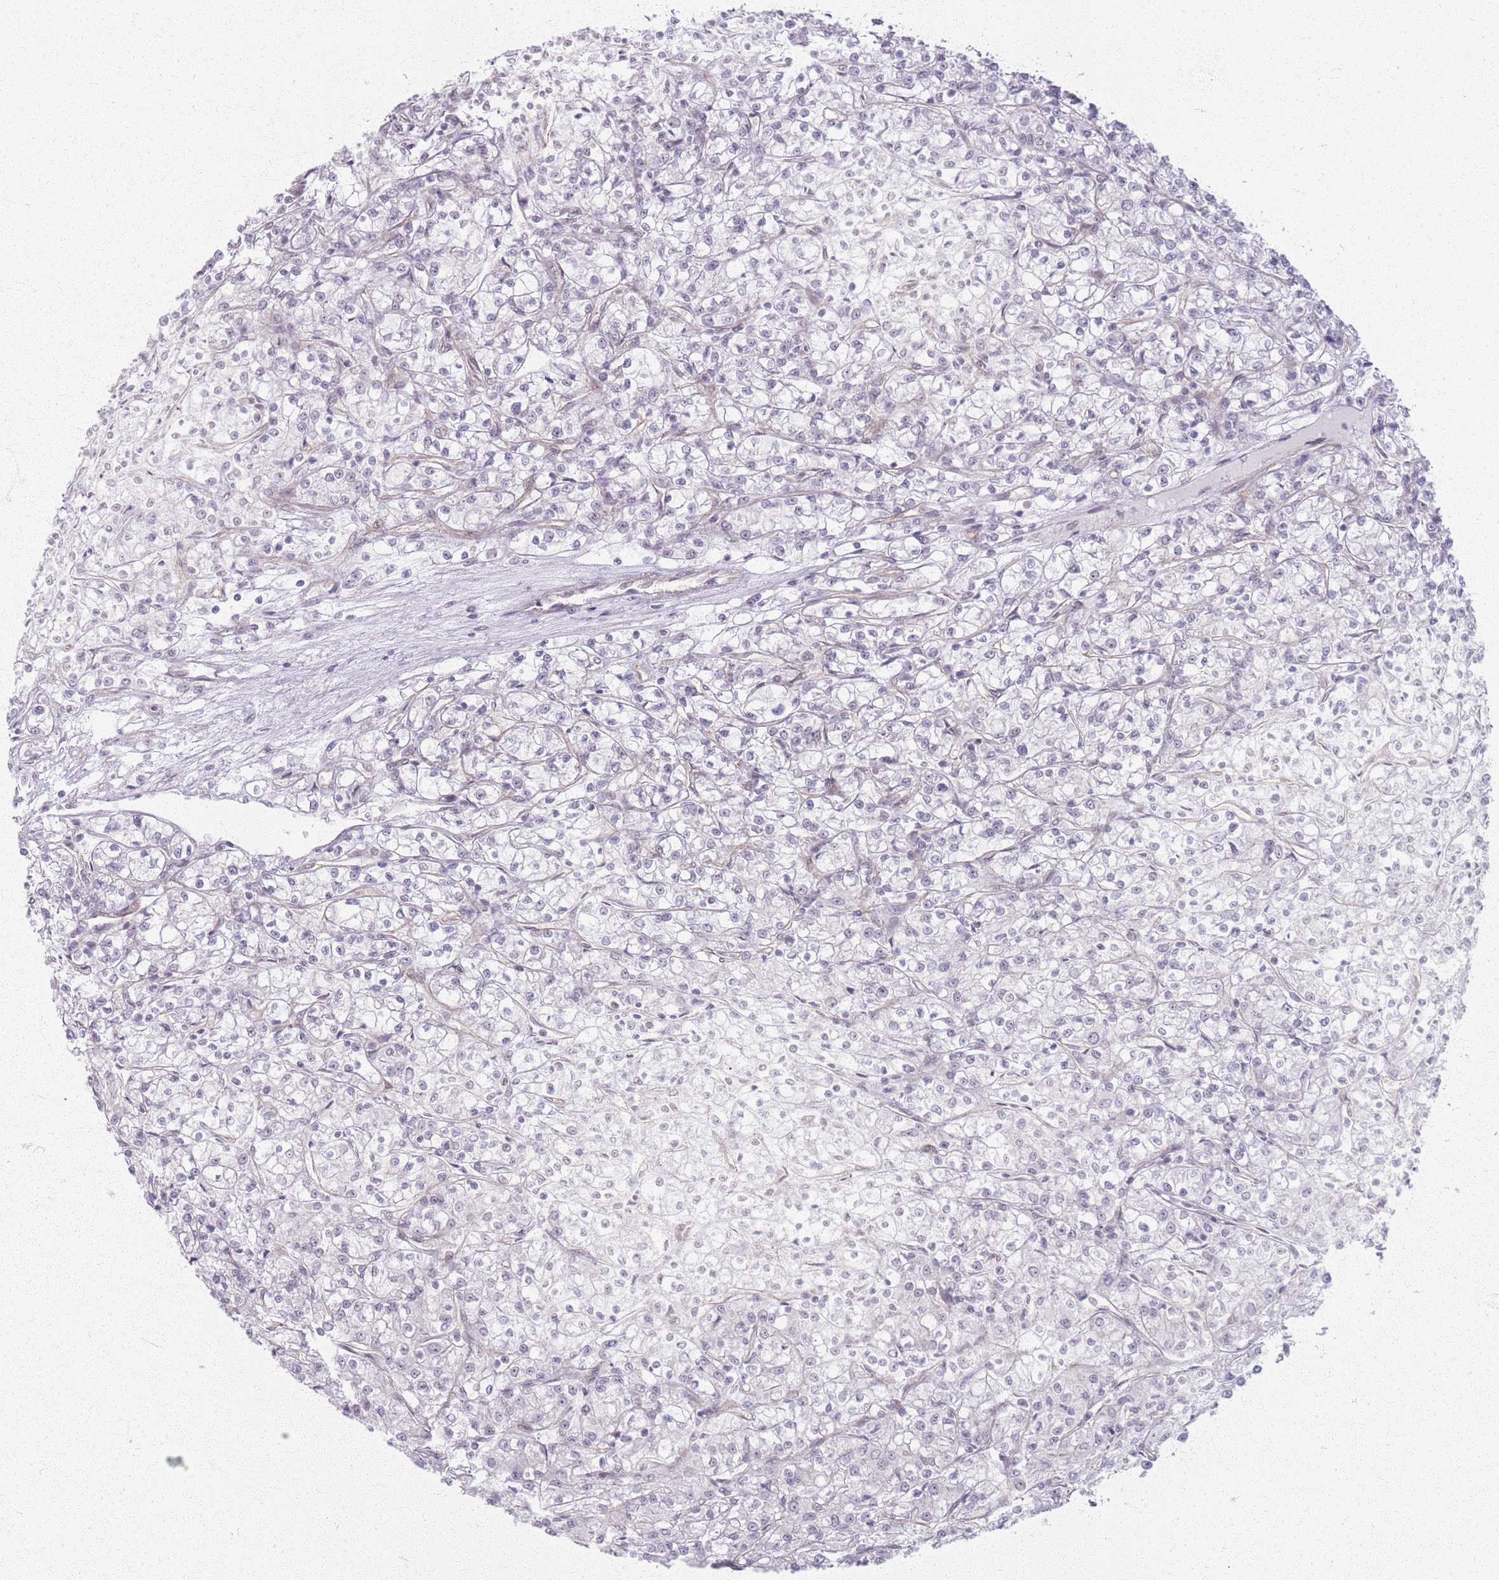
{"staining": {"intensity": "negative", "quantity": "none", "location": "none"}, "tissue": "renal cancer", "cell_type": "Tumor cells", "image_type": "cancer", "snomed": [{"axis": "morphology", "description": "Adenocarcinoma, NOS"}, {"axis": "topography", "description": "Kidney"}], "caption": "DAB (3,3'-diaminobenzidine) immunohistochemical staining of human renal adenocarcinoma demonstrates no significant expression in tumor cells.", "gene": "KCNA5", "patient": {"sex": "female", "age": 59}}